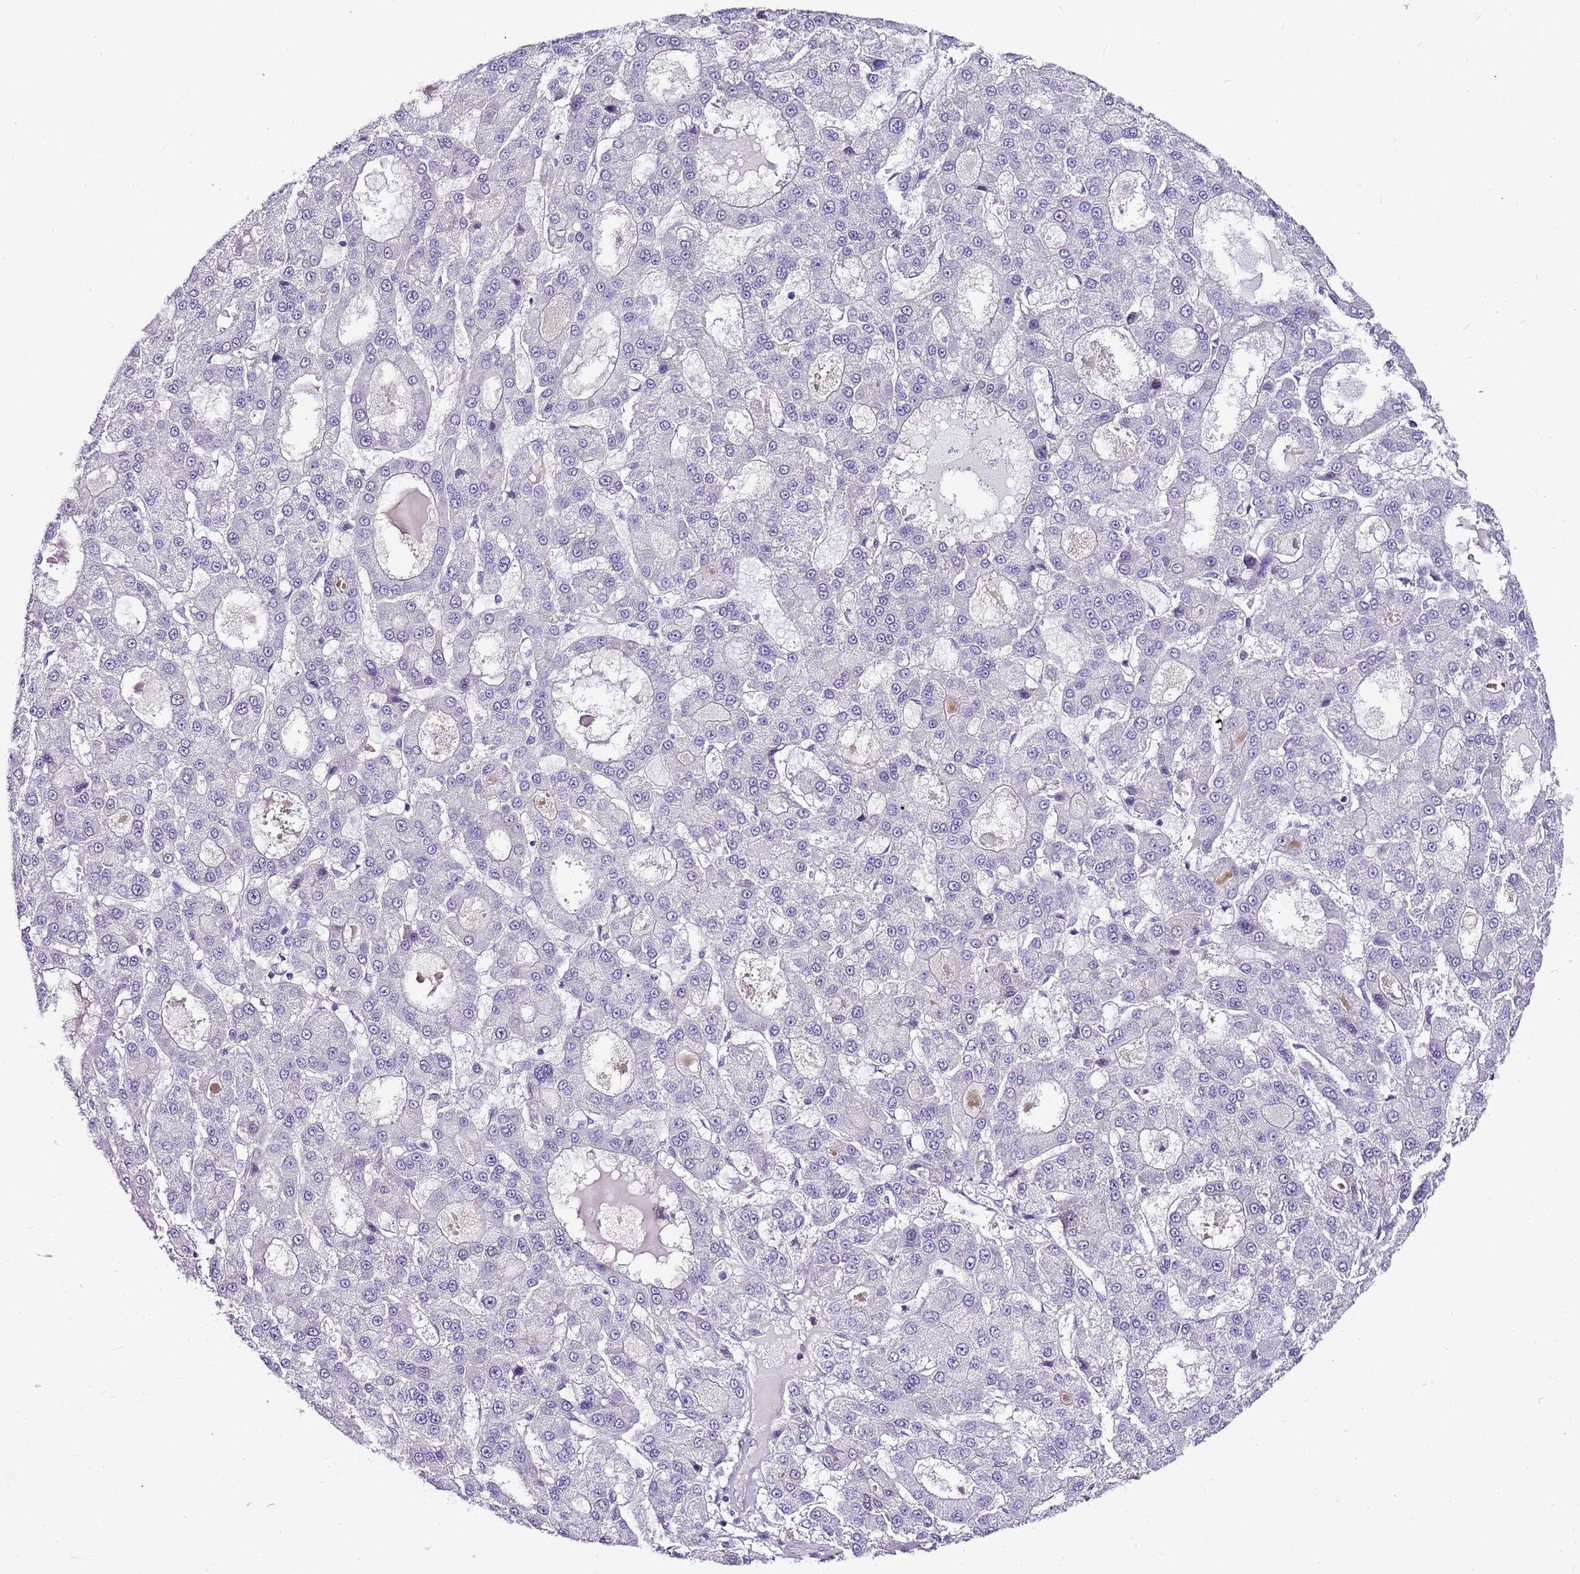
{"staining": {"intensity": "negative", "quantity": "none", "location": "none"}, "tissue": "liver cancer", "cell_type": "Tumor cells", "image_type": "cancer", "snomed": [{"axis": "morphology", "description": "Carcinoma, Hepatocellular, NOS"}, {"axis": "topography", "description": "Liver"}], "caption": "The immunohistochemistry (IHC) image has no significant expression in tumor cells of liver hepatocellular carcinoma tissue.", "gene": "POLE3", "patient": {"sex": "male", "age": 70}}